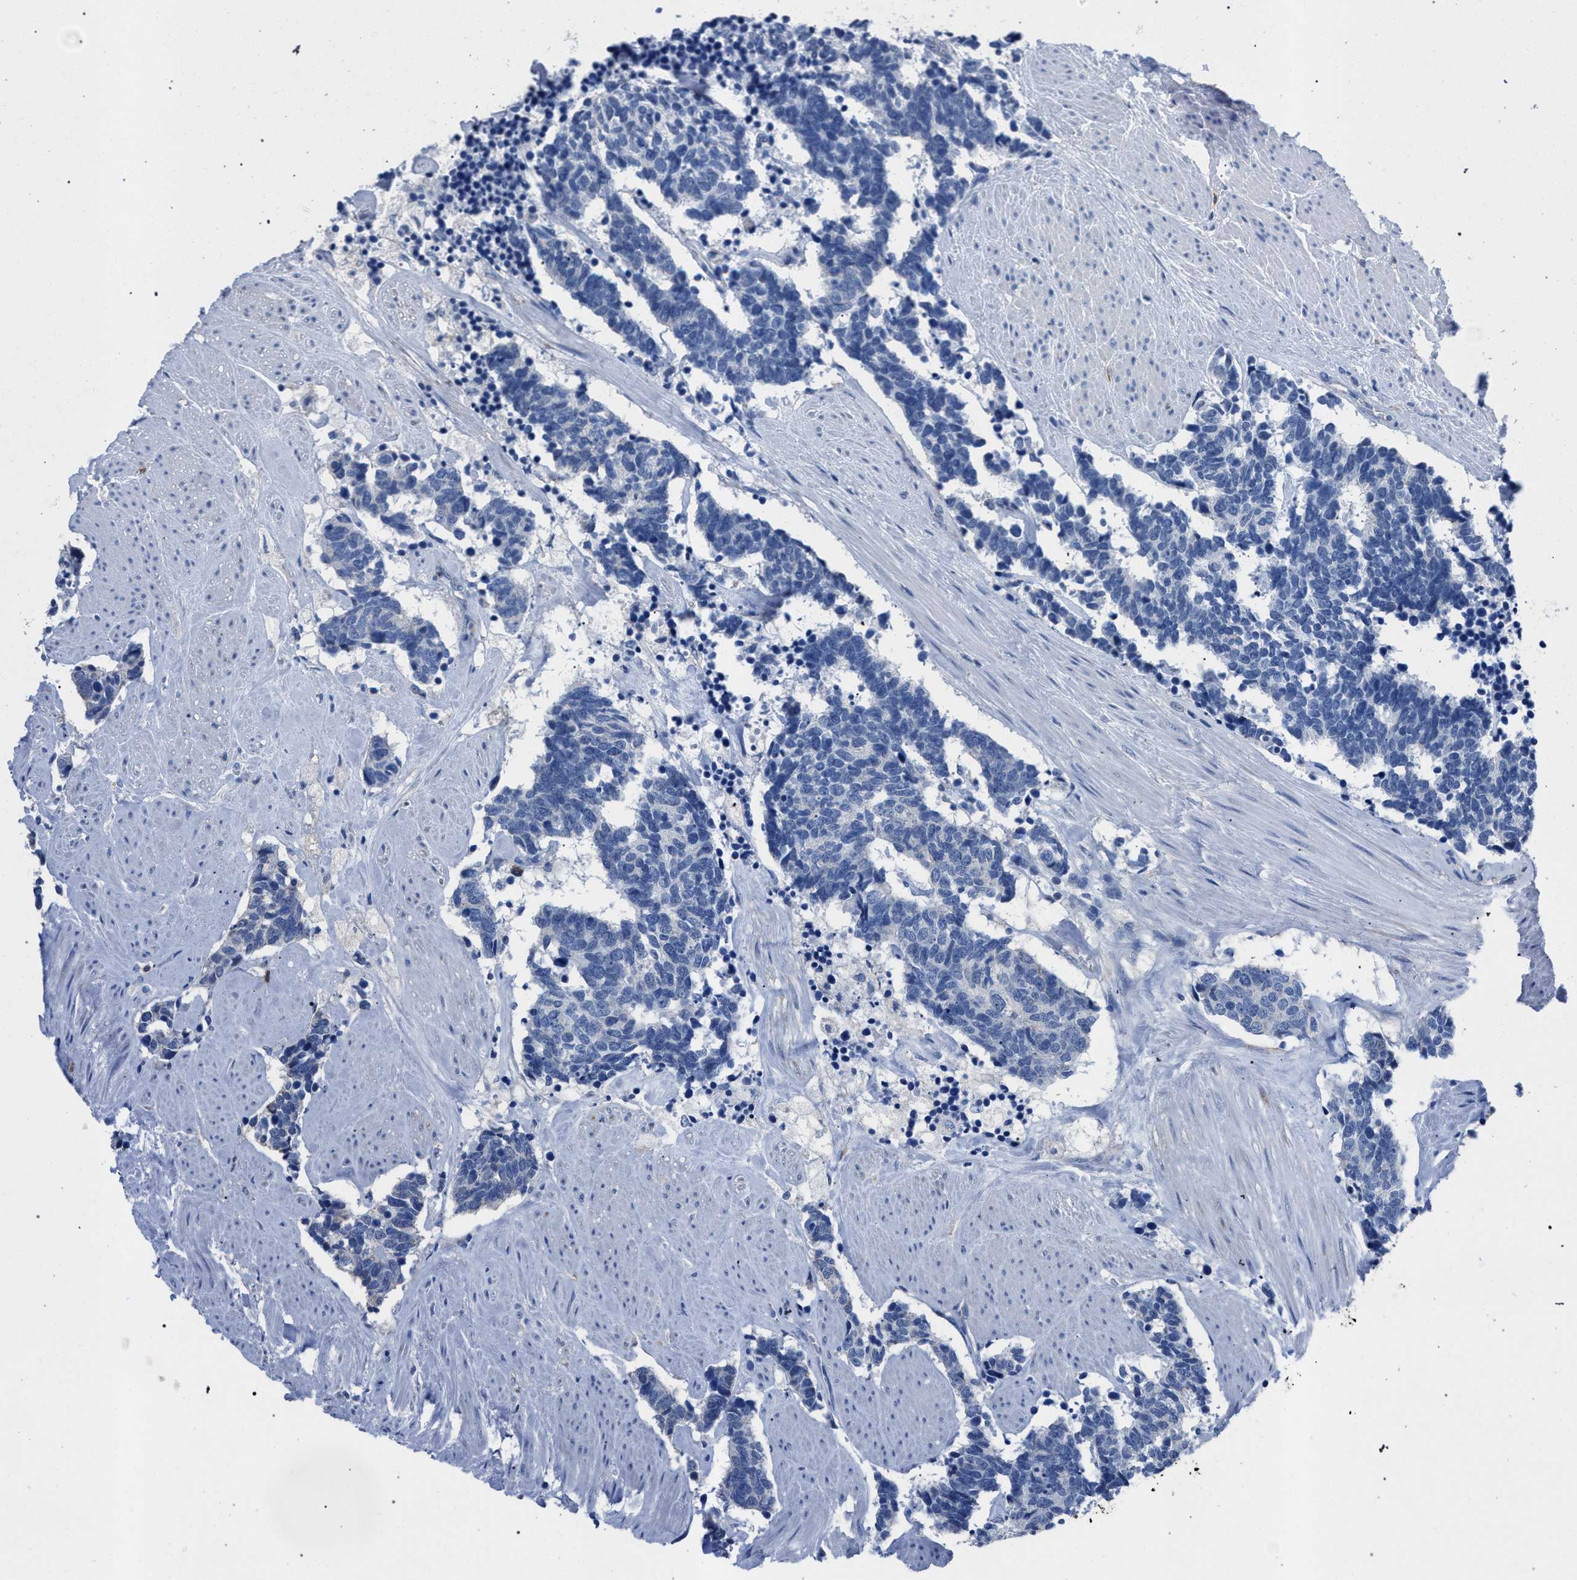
{"staining": {"intensity": "negative", "quantity": "none", "location": "none"}, "tissue": "carcinoid", "cell_type": "Tumor cells", "image_type": "cancer", "snomed": [{"axis": "morphology", "description": "Carcinoma, NOS"}, {"axis": "morphology", "description": "Carcinoid, malignant, NOS"}, {"axis": "topography", "description": "Urinary bladder"}], "caption": "The IHC image has no significant staining in tumor cells of carcinoid (malignant) tissue.", "gene": "CRYZ", "patient": {"sex": "male", "age": 57}}